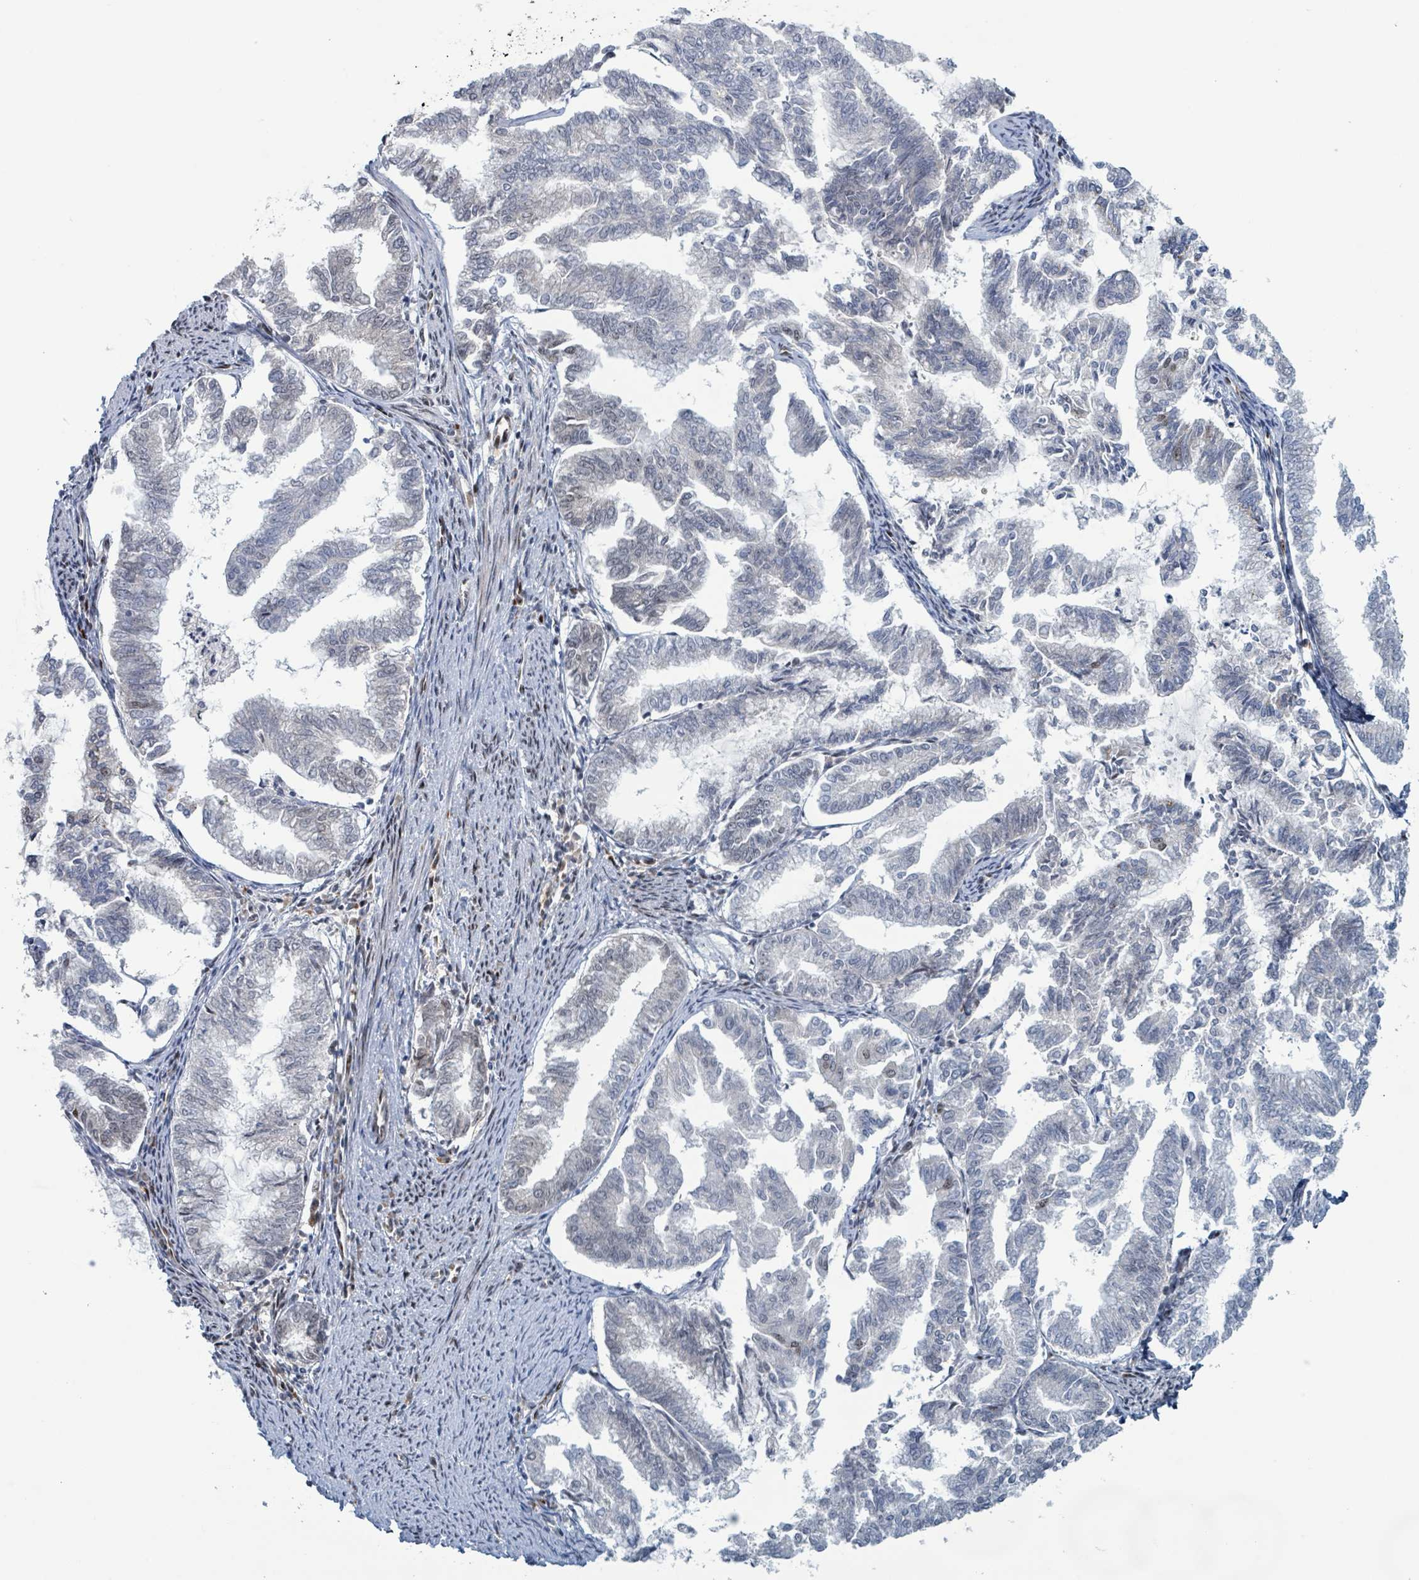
{"staining": {"intensity": "negative", "quantity": "none", "location": "none"}, "tissue": "endometrial cancer", "cell_type": "Tumor cells", "image_type": "cancer", "snomed": [{"axis": "morphology", "description": "Adenocarcinoma, NOS"}, {"axis": "topography", "description": "Endometrium"}], "caption": "Tumor cells show no significant positivity in endometrial cancer.", "gene": "KLF3", "patient": {"sex": "female", "age": 79}}